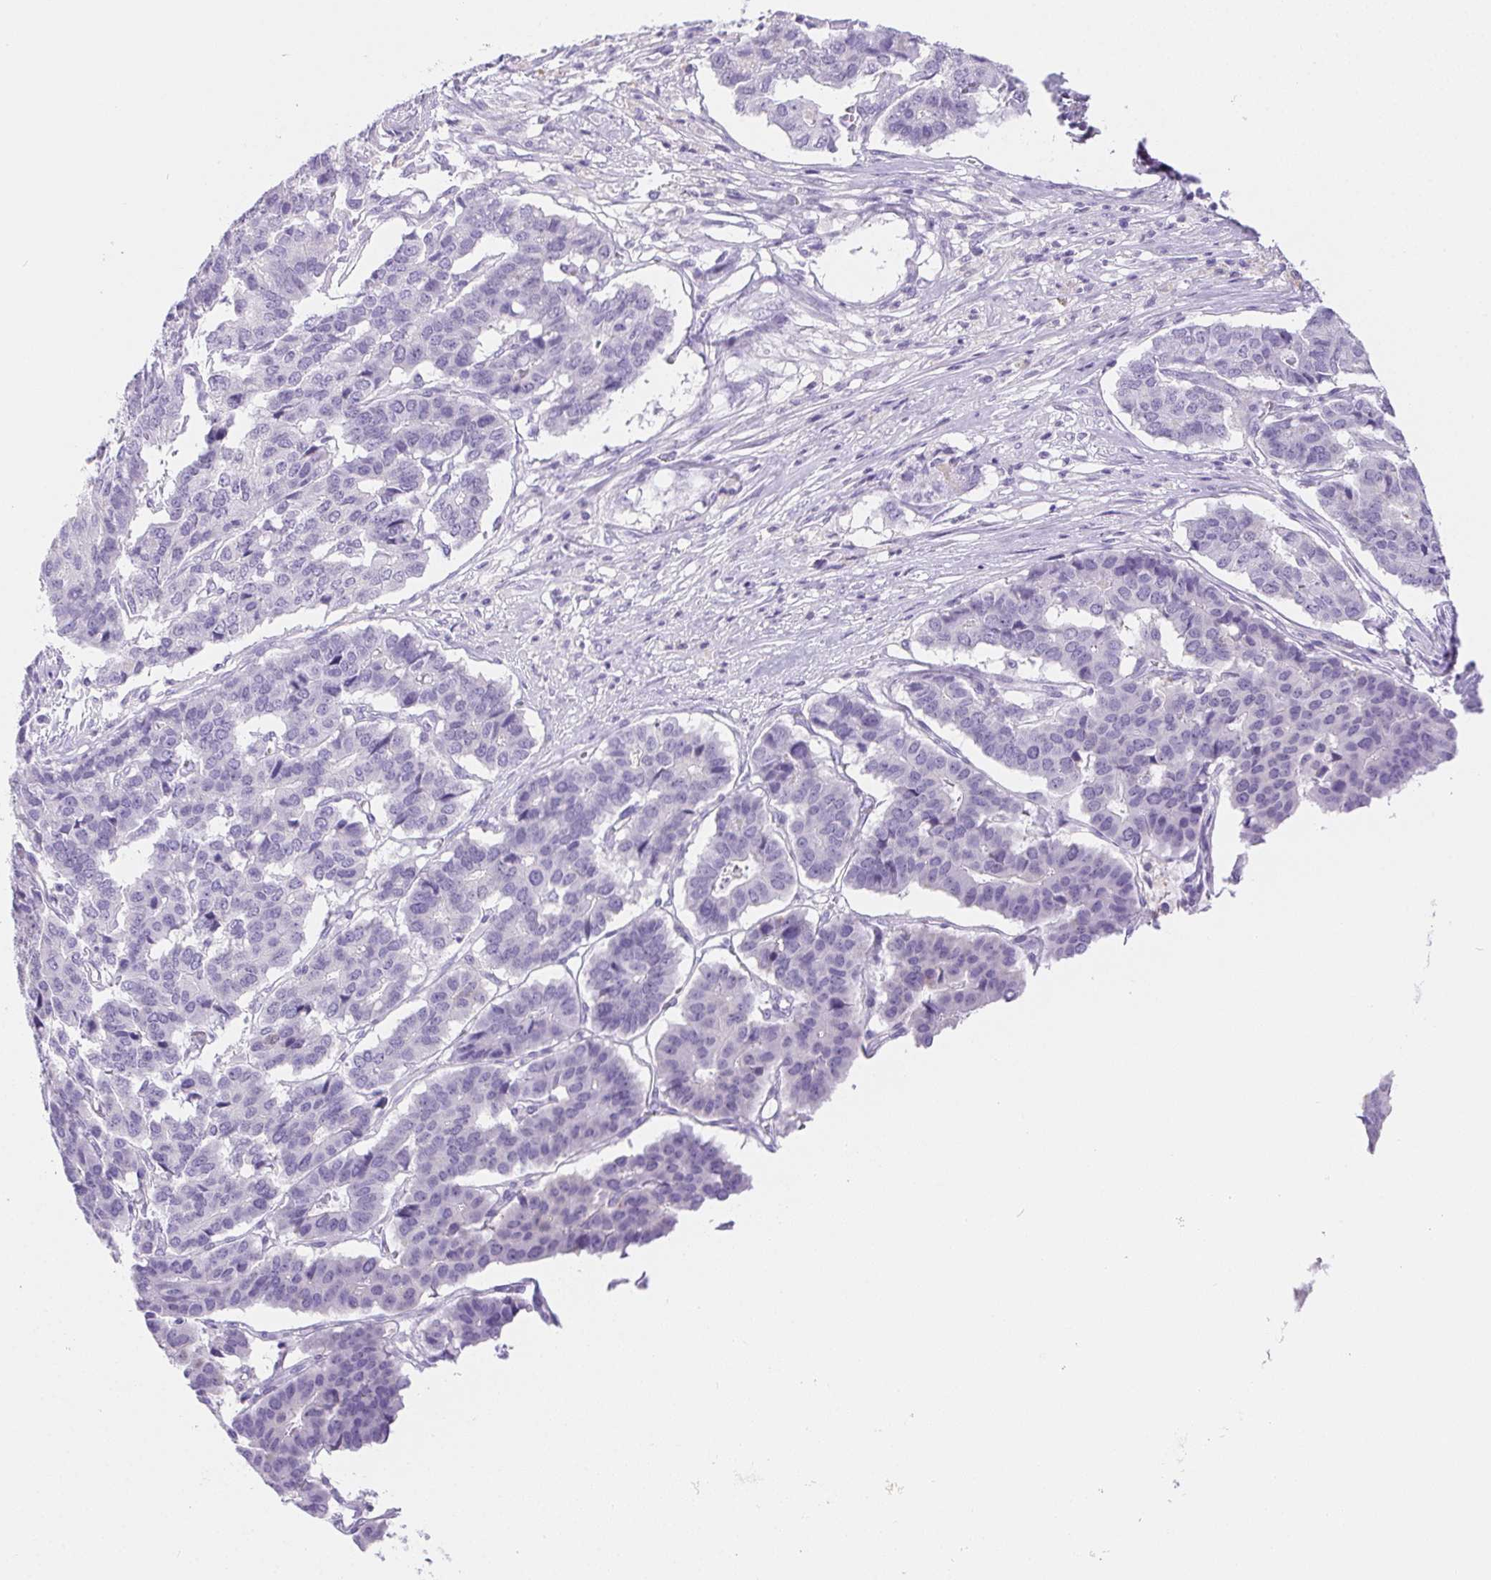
{"staining": {"intensity": "negative", "quantity": "none", "location": "none"}, "tissue": "pancreatic cancer", "cell_type": "Tumor cells", "image_type": "cancer", "snomed": [{"axis": "morphology", "description": "Adenocarcinoma, NOS"}, {"axis": "topography", "description": "Pancreas"}], "caption": "Immunohistochemical staining of human pancreatic adenocarcinoma displays no significant positivity in tumor cells. Nuclei are stained in blue.", "gene": "PNLIP", "patient": {"sex": "male", "age": 50}}